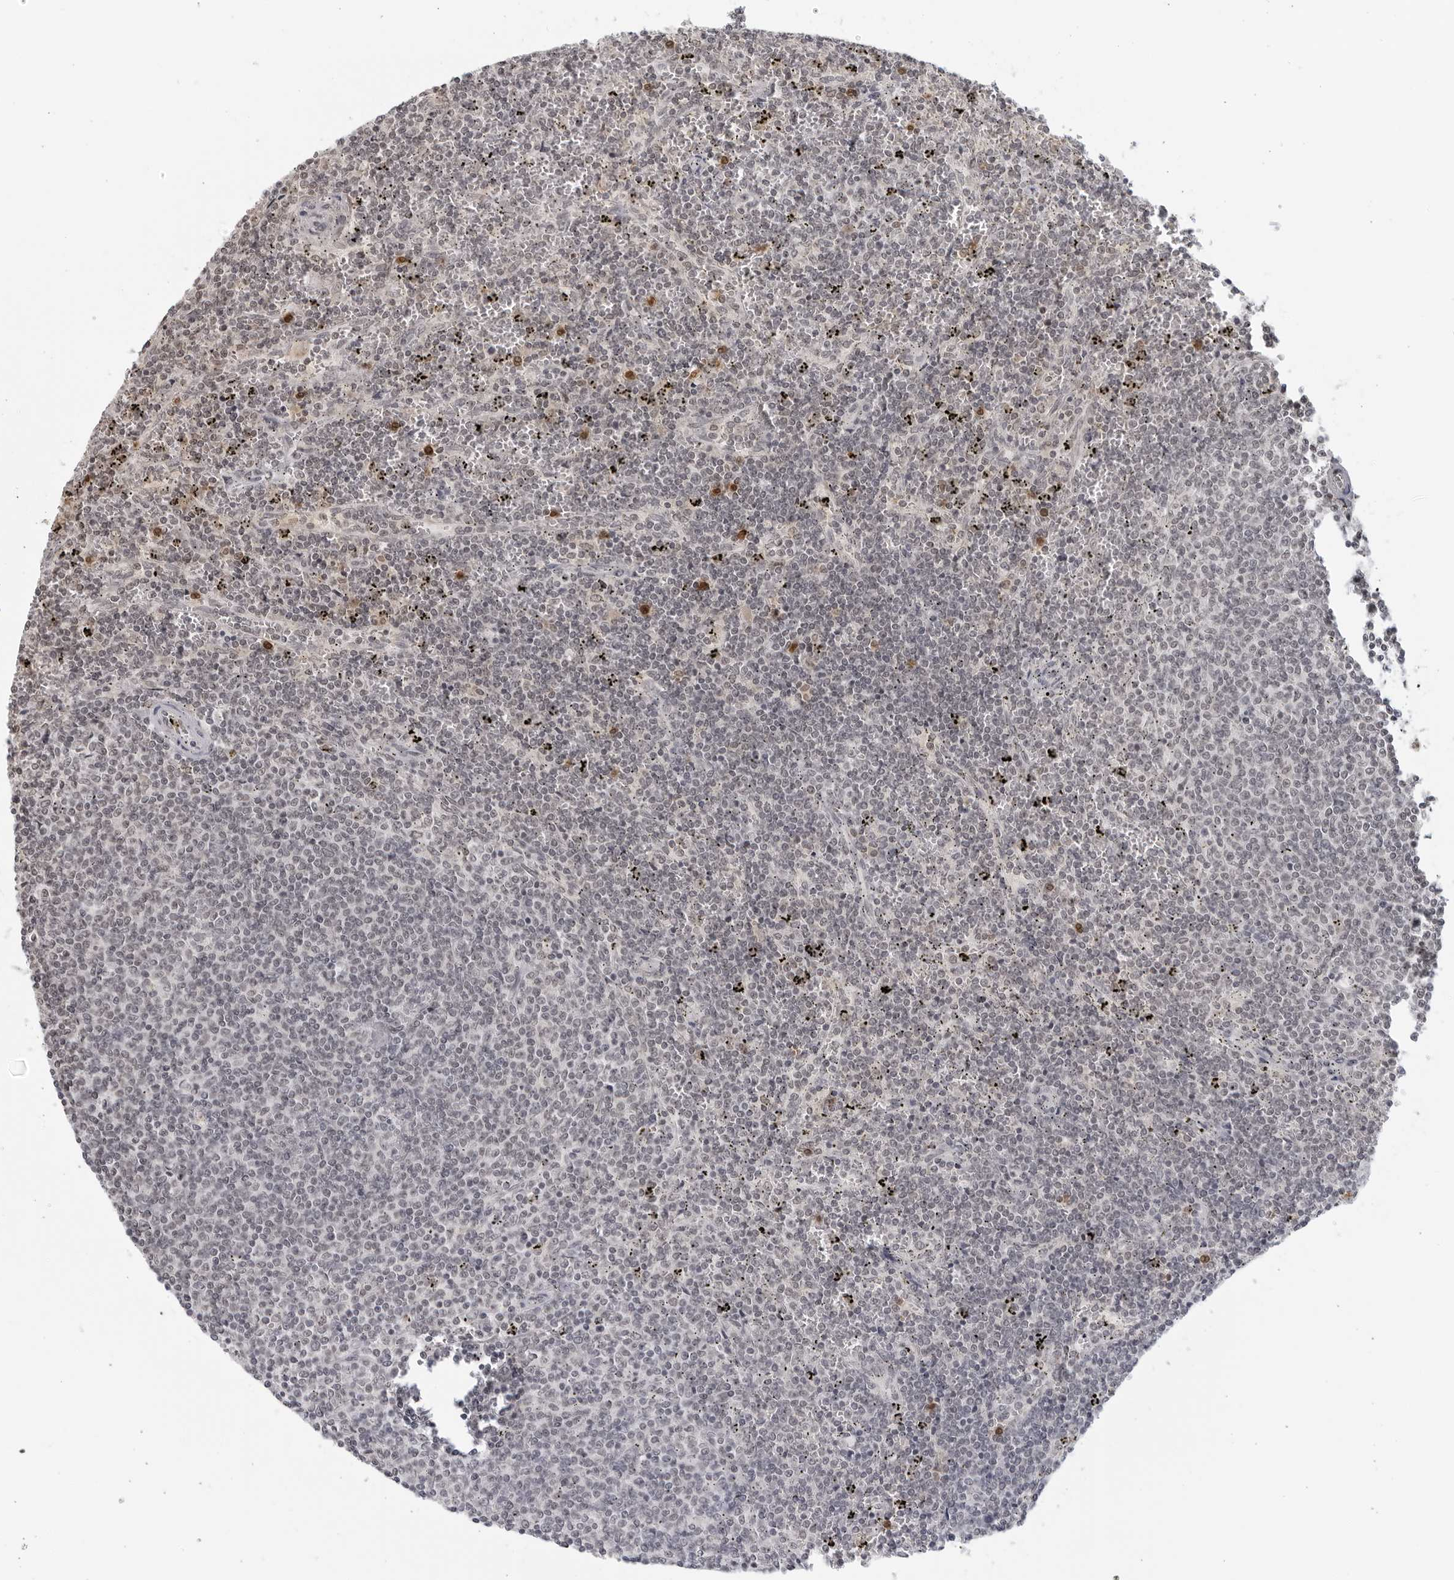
{"staining": {"intensity": "negative", "quantity": "none", "location": "none"}, "tissue": "lymphoma", "cell_type": "Tumor cells", "image_type": "cancer", "snomed": [{"axis": "morphology", "description": "Malignant lymphoma, non-Hodgkin's type, Low grade"}, {"axis": "topography", "description": "Spleen"}], "caption": "This is an immunohistochemistry (IHC) histopathology image of lymphoma. There is no positivity in tumor cells.", "gene": "RAB11FIP3", "patient": {"sex": "female", "age": 50}}